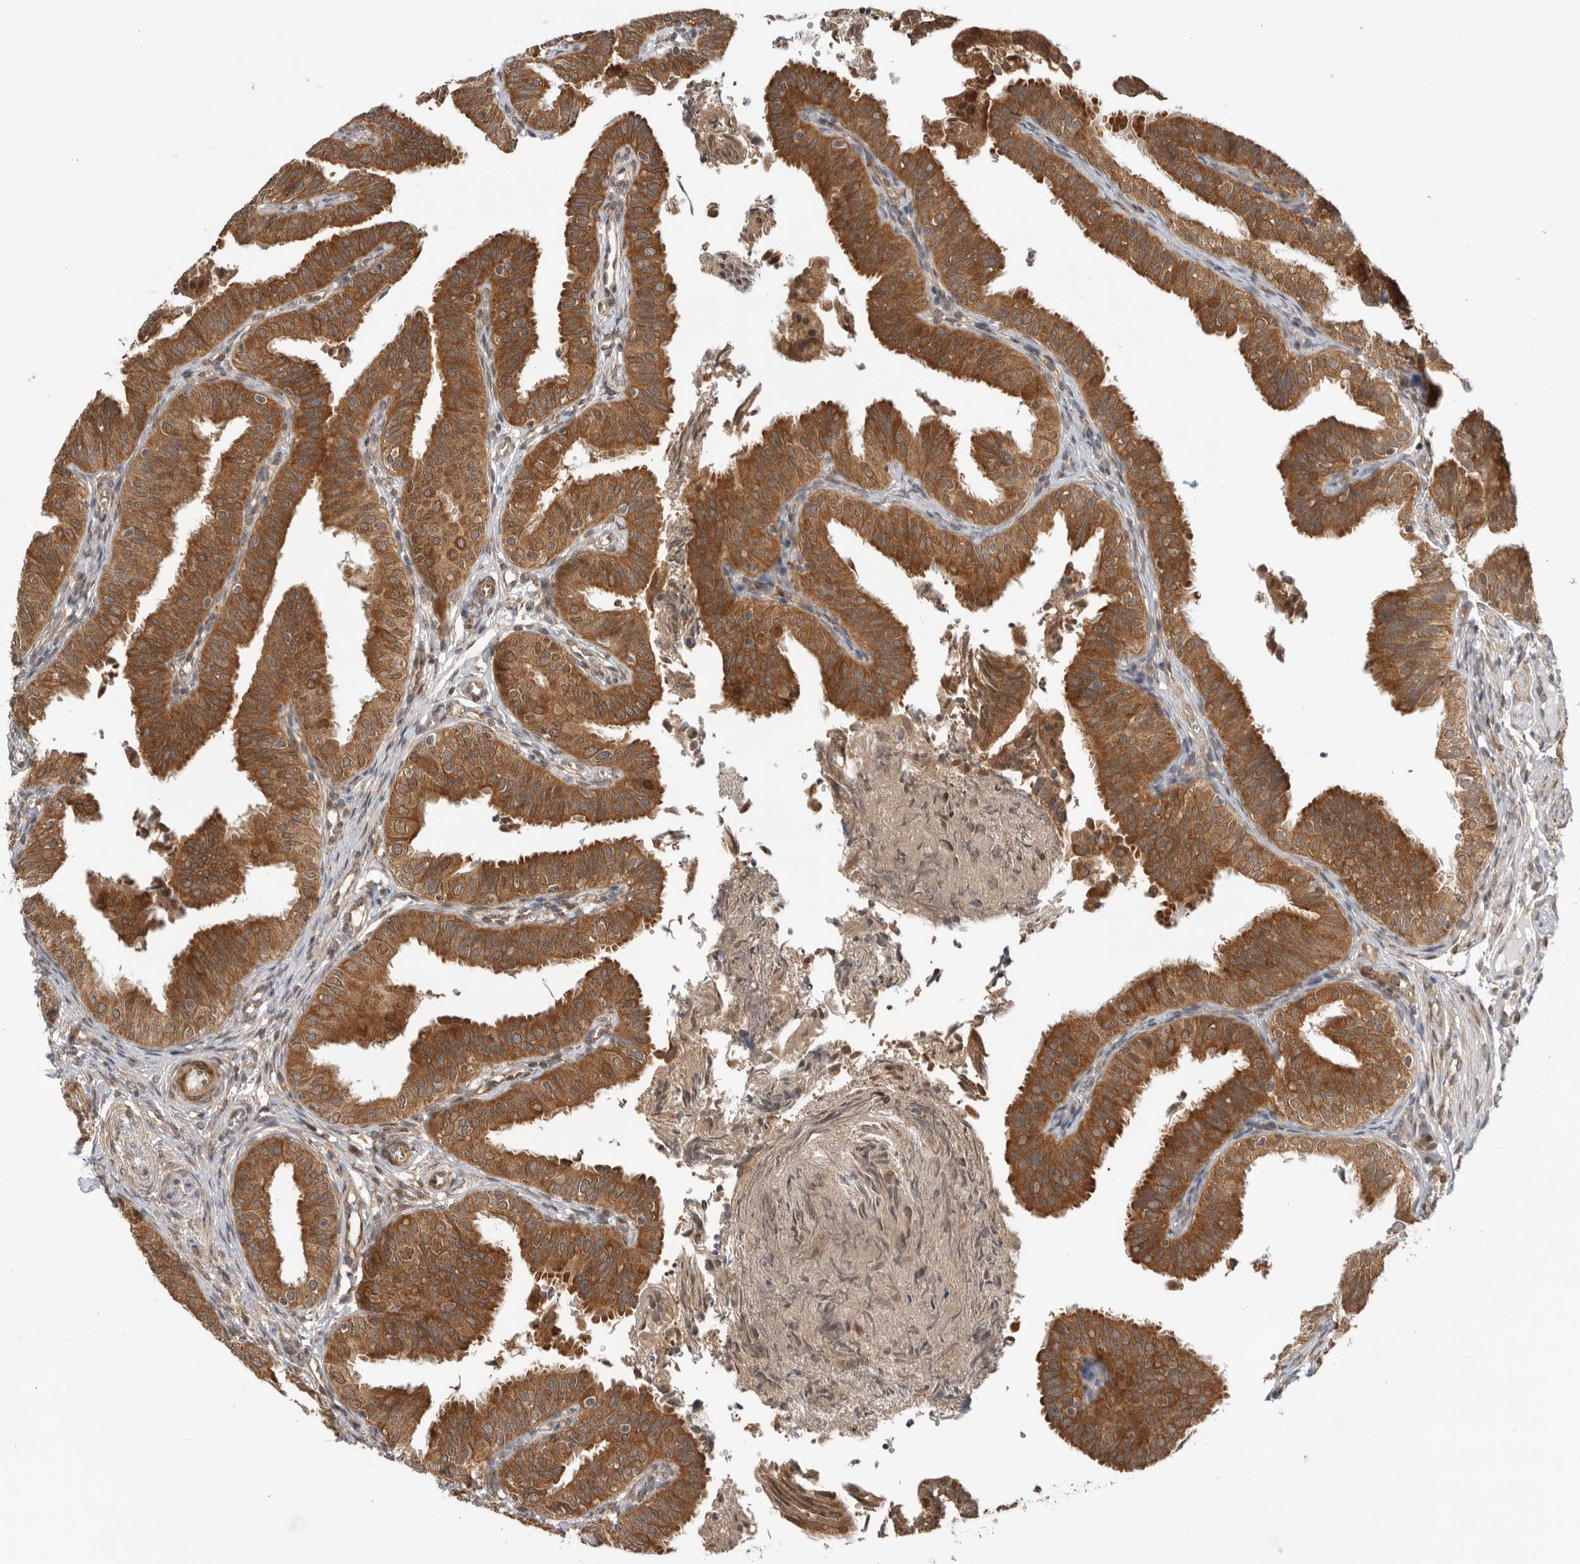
{"staining": {"intensity": "strong", "quantity": ">75%", "location": "cytoplasmic/membranous"}, "tissue": "fallopian tube", "cell_type": "Glandular cells", "image_type": "normal", "snomed": [{"axis": "morphology", "description": "Normal tissue, NOS"}, {"axis": "topography", "description": "Fallopian tube"}], "caption": "Protein analysis of benign fallopian tube demonstrates strong cytoplasmic/membranous positivity in approximately >75% of glandular cells.", "gene": "DCAF8", "patient": {"sex": "female", "age": 35}}